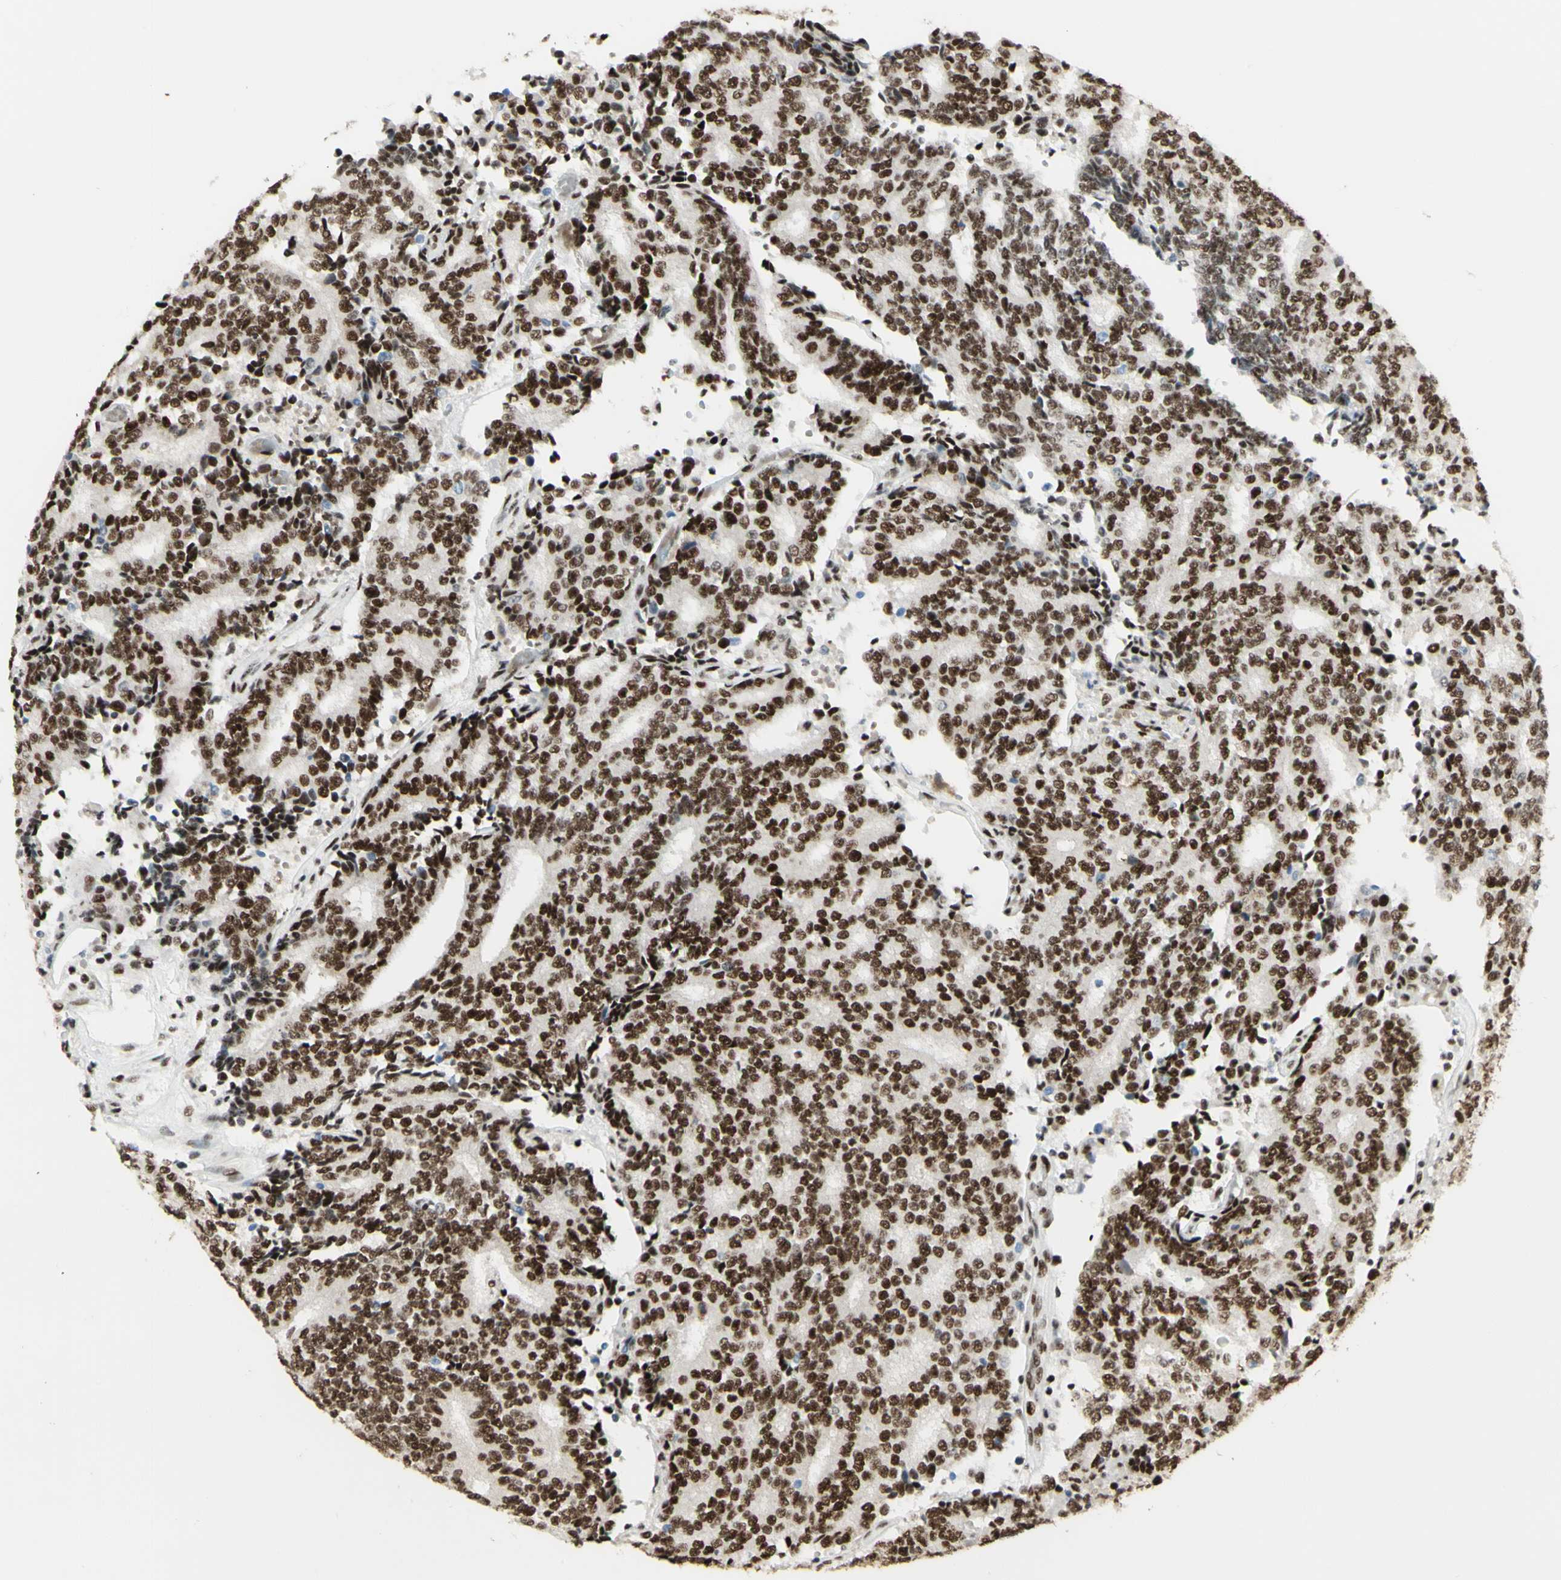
{"staining": {"intensity": "moderate", "quantity": ">75%", "location": "nuclear"}, "tissue": "prostate cancer", "cell_type": "Tumor cells", "image_type": "cancer", "snomed": [{"axis": "morphology", "description": "Normal tissue, NOS"}, {"axis": "morphology", "description": "Adenocarcinoma, High grade"}, {"axis": "topography", "description": "Prostate"}, {"axis": "topography", "description": "Seminal veicle"}], "caption": "Prostate cancer (high-grade adenocarcinoma) stained with immunohistochemistry exhibits moderate nuclear staining in about >75% of tumor cells.", "gene": "DHX9", "patient": {"sex": "male", "age": 55}}